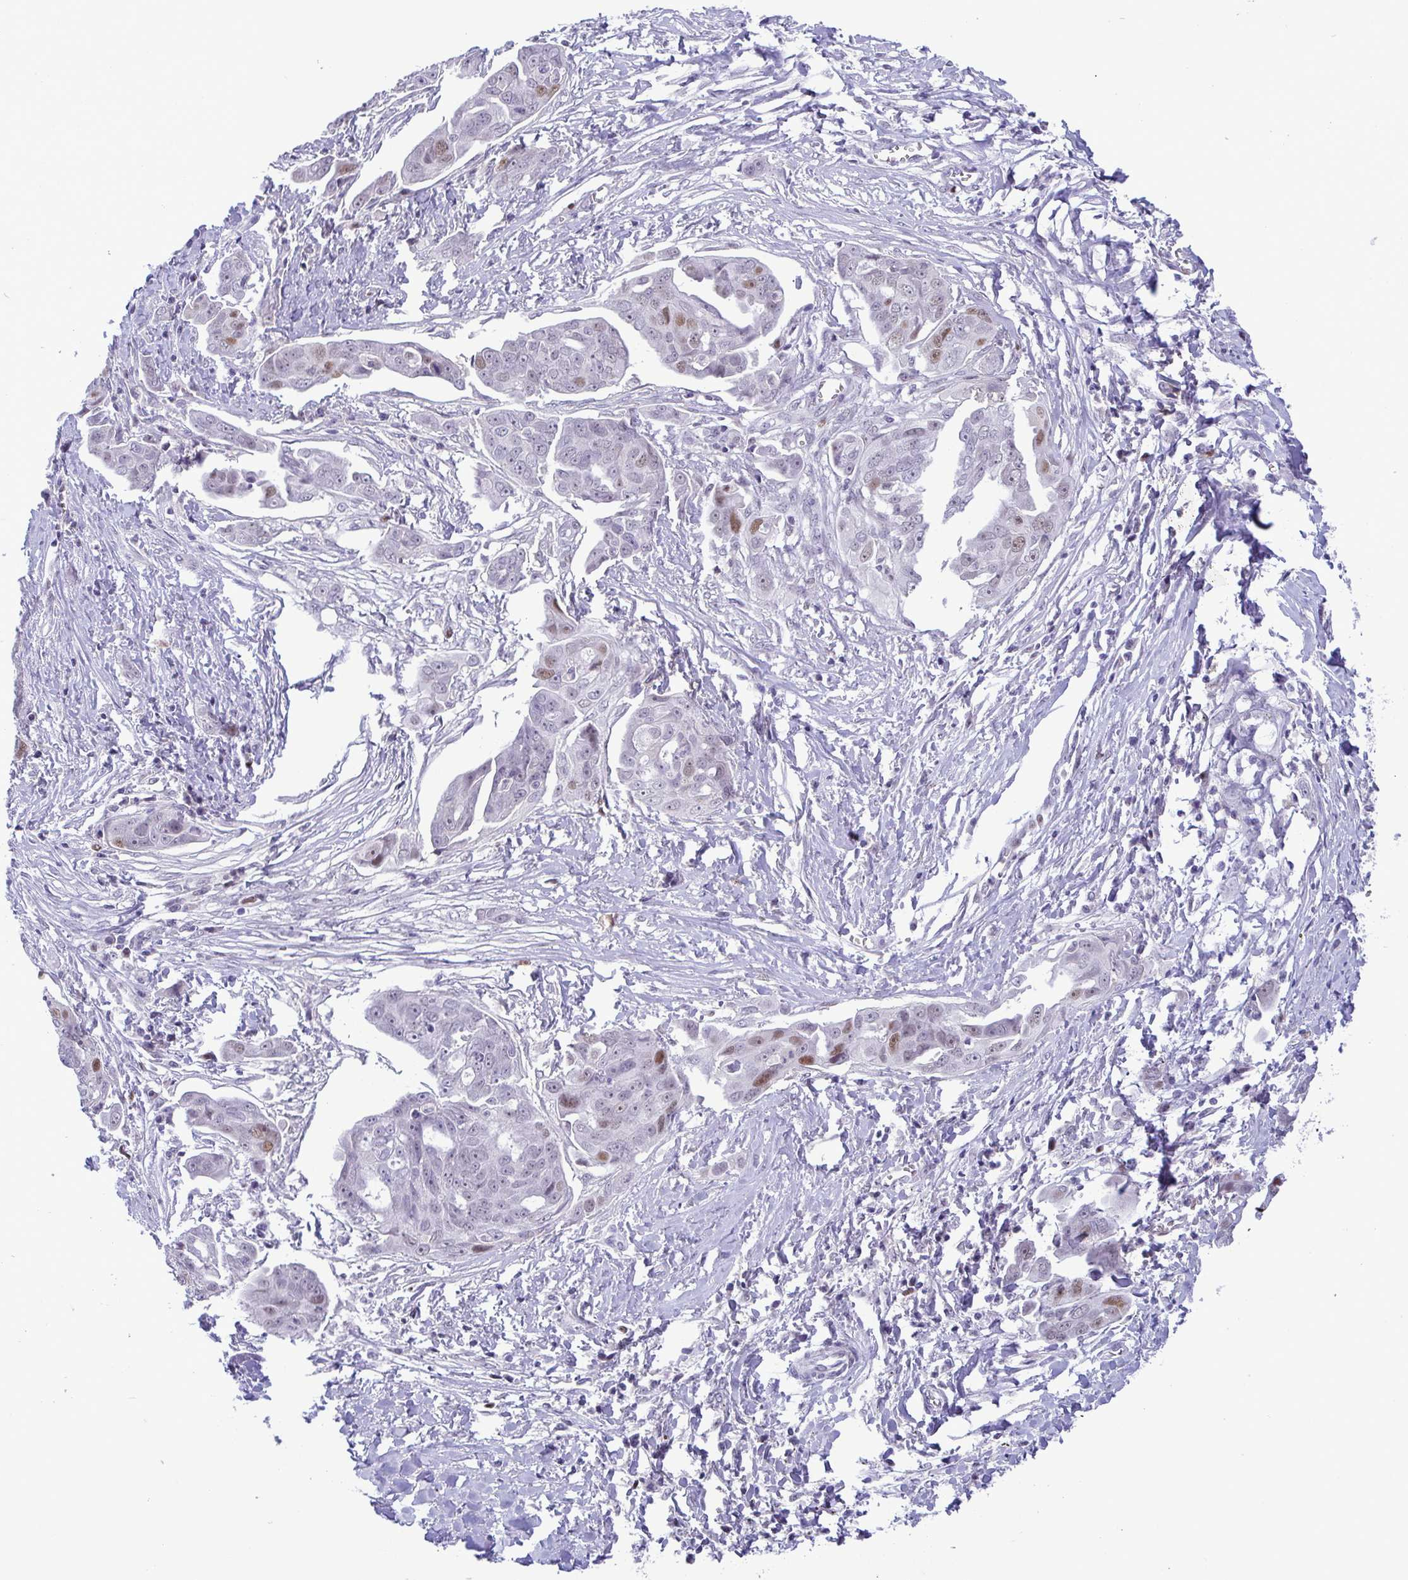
{"staining": {"intensity": "moderate", "quantity": "<25%", "location": "nuclear"}, "tissue": "ovarian cancer", "cell_type": "Tumor cells", "image_type": "cancer", "snomed": [{"axis": "morphology", "description": "Carcinoma, endometroid"}, {"axis": "topography", "description": "Ovary"}], "caption": "Tumor cells demonstrate low levels of moderate nuclear expression in about <25% of cells in endometroid carcinoma (ovarian). (brown staining indicates protein expression, while blue staining denotes nuclei).", "gene": "TIPIN", "patient": {"sex": "female", "age": 70}}